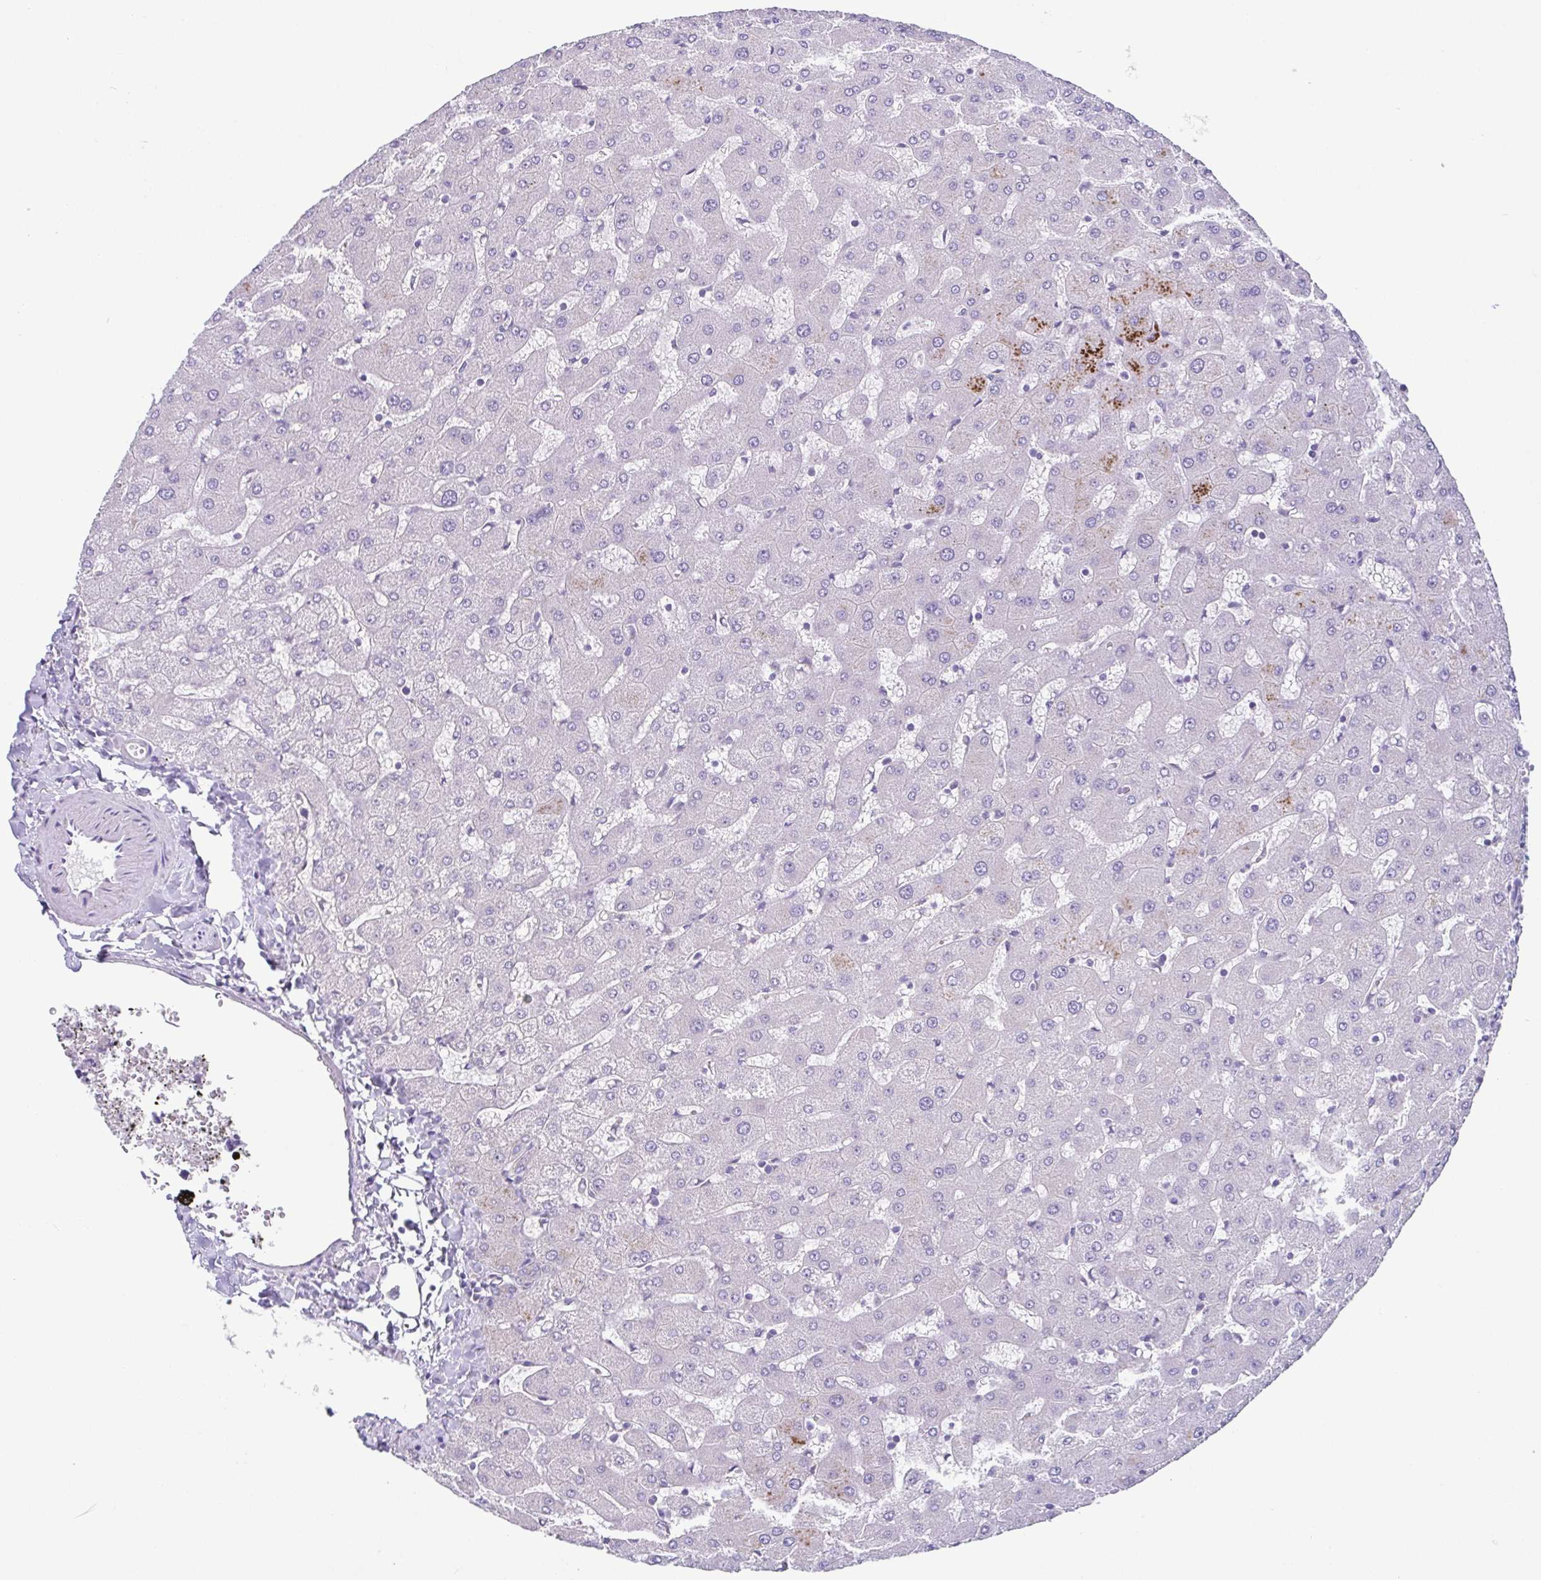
{"staining": {"intensity": "negative", "quantity": "none", "location": "none"}, "tissue": "liver", "cell_type": "Cholangiocytes", "image_type": "normal", "snomed": [{"axis": "morphology", "description": "Normal tissue, NOS"}, {"axis": "topography", "description": "Liver"}], "caption": "The histopathology image displays no significant staining in cholangiocytes of liver.", "gene": "UBE2Q1", "patient": {"sex": "female", "age": 63}}